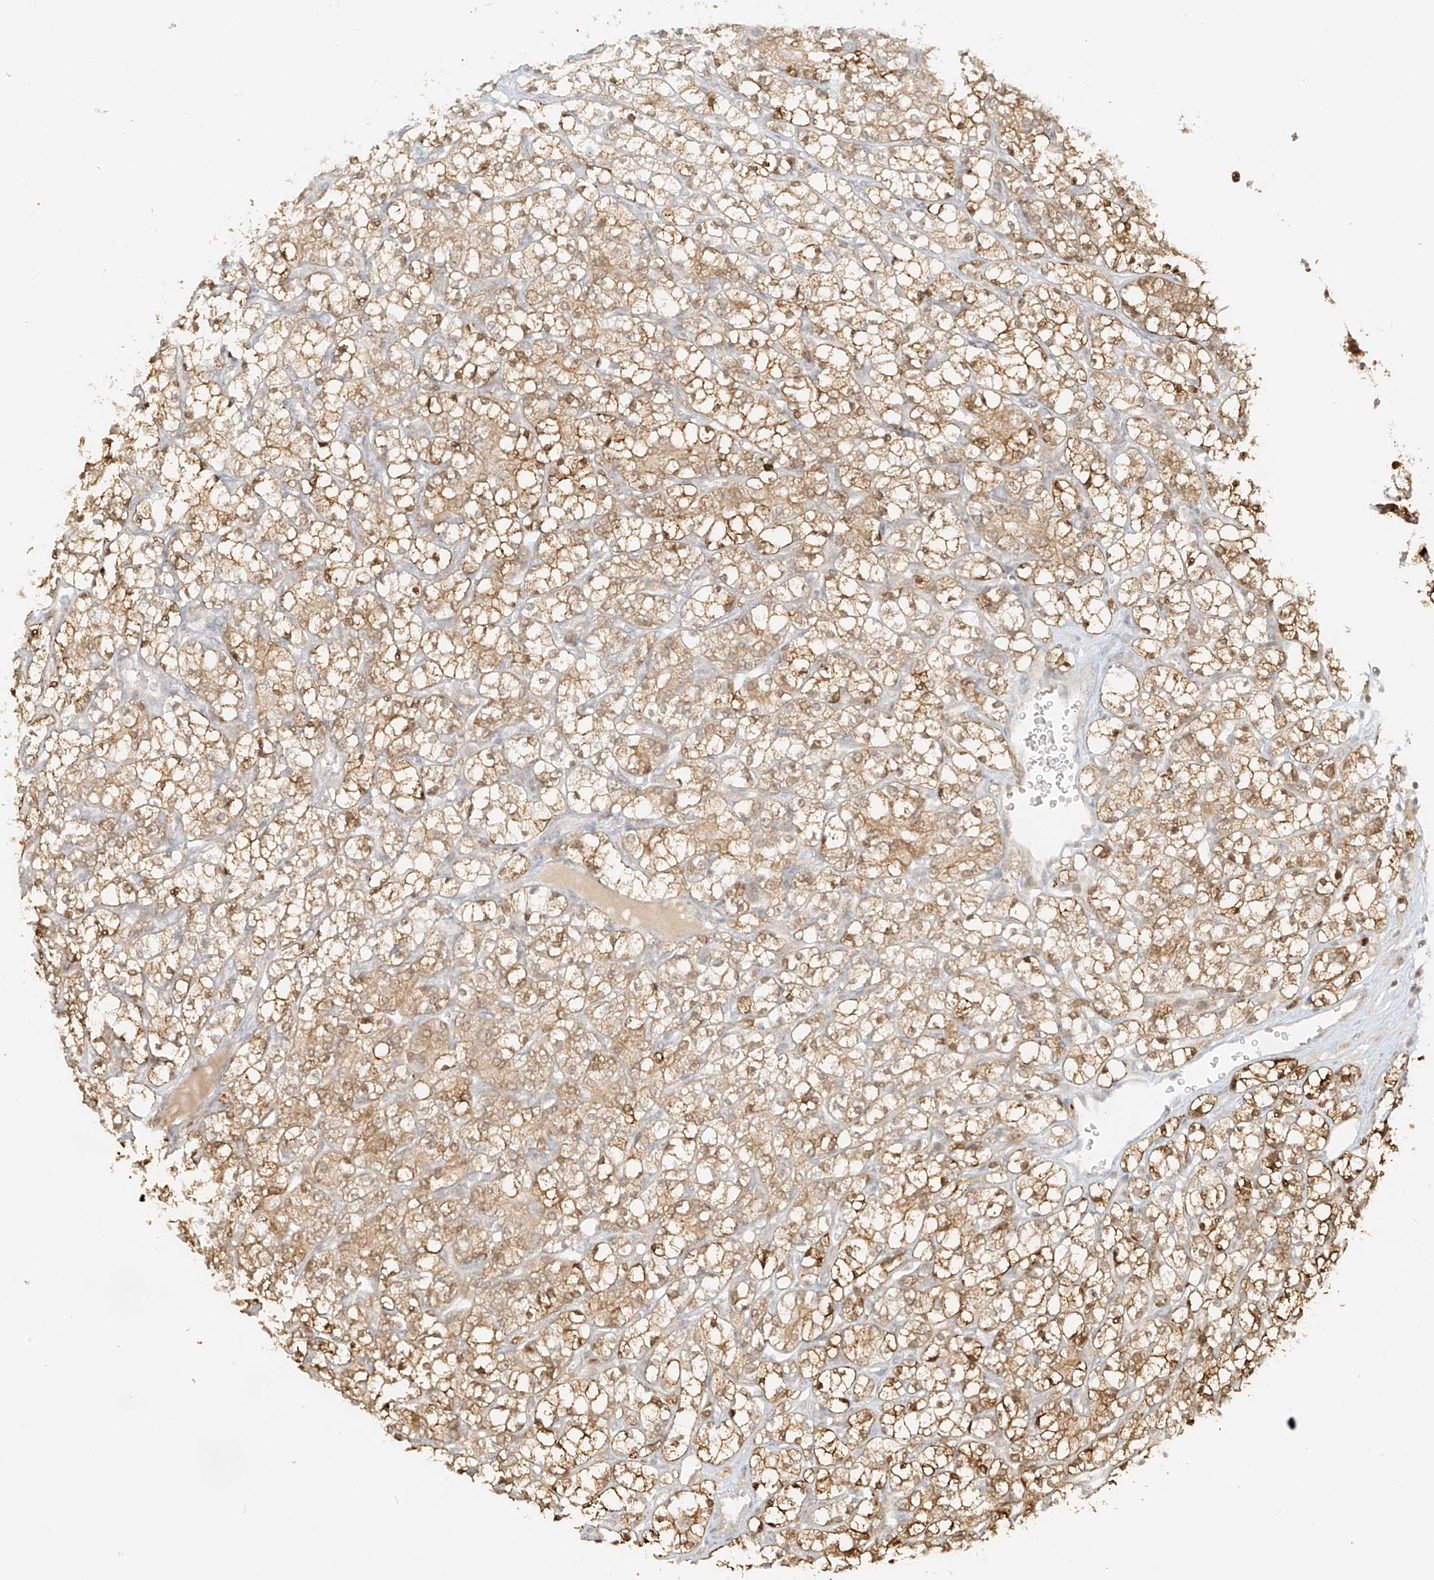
{"staining": {"intensity": "moderate", "quantity": ">75%", "location": "cytoplasmic/membranous,nuclear"}, "tissue": "renal cancer", "cell_type": "Tumor cells", "image_type": "cancer", "snomed": [{"axis": "morphology", "description": "Adenocarcinoma, NOS"}, {"axis": "topography", "description": "Kidney"}], "caption": "Renal cancer (adenocarcinoma) stained with a protein marker reveals moderate staining in tumor cells.", "gene": "MIPEP", "patient": {"sex": "male", "age": 77}}